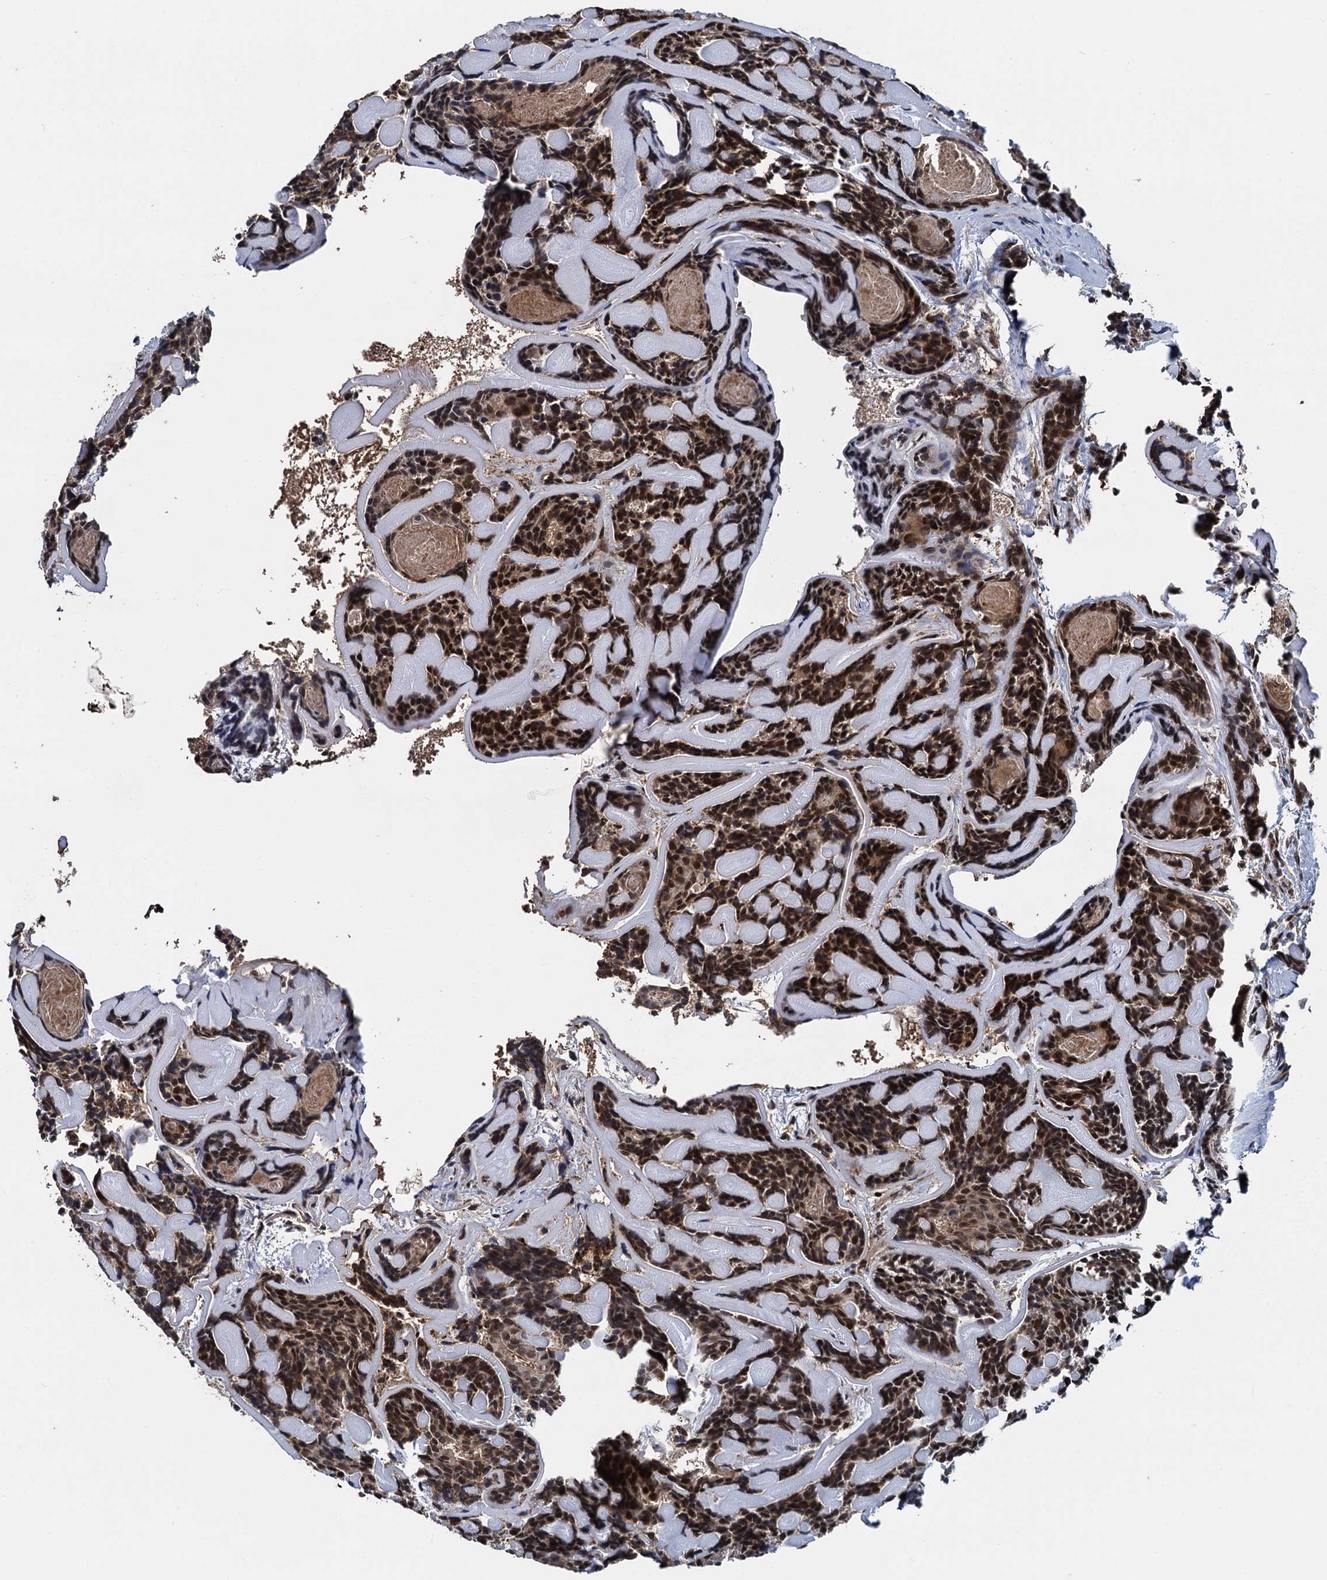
{"staining": {"intensity": "strong", "quantity": ">75%", "location": "nuclear"}, "tissue": "head and neck cancer", "cell_type": "Tumor cells", "image_type": "cancer", "snomed": [{"axis": "morphology", "description": "Adenocarcinoma, NOS"}, {"axis": "topography", "description": "Salivary gland"}, {"axis": "topography", "description": "Head-Neck"}], "caption": "Immunohistochemistry (IHC) photomicrograph of neoplastic tissue: human head and neck adenocarcinoma stained using immunohistochemistry (IHC) shows high levels of strong protein expression localized specifically in the nuclear of tumor cells, appearing as a nuclear brown color.", "gene": "FANCI", "patient": {"sex": "female", "age": 63}}